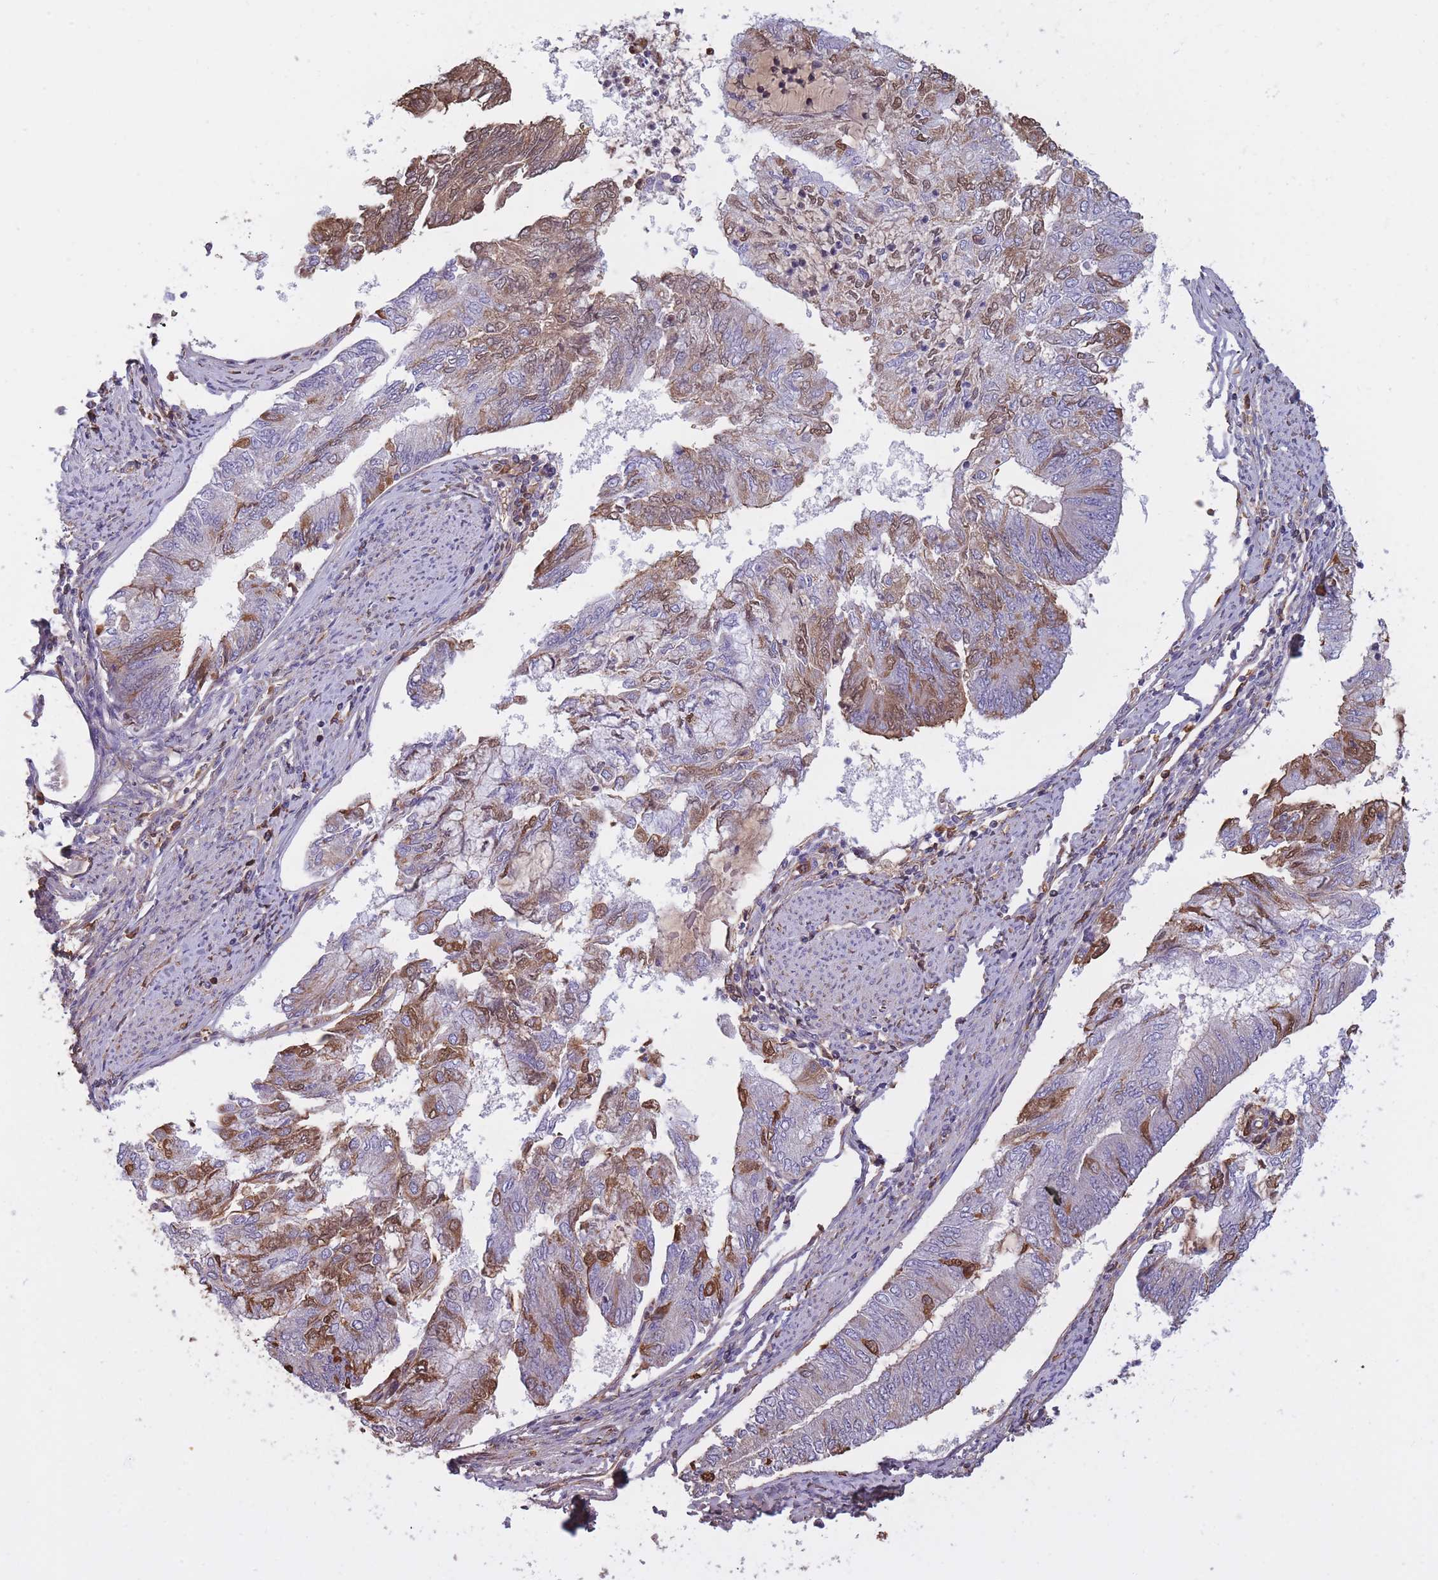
{"staining": {"intensity": "moderate", "quantity": "25%-75%", "location": "cytoplasmic/membranous"}, "tissue": "endometrial cancer", "cell_type": "Tumor cells", "image_type": "cancer", "snomed": [{"axis": "morphology", "description": "Adenocarcinoma, NOS"}, {"axis": "topography", "description": "Endometrium"}], "caption": "This image demonstrates immunohistochemistry (IHC) staining of endometrial adenocarcinoma, with medium moderate cytoplasmic/membranous staining in approximately 25%-75% of tumor cells.", "gene": "KAT2A", "patient": {"sex": "female", "age": 68}}